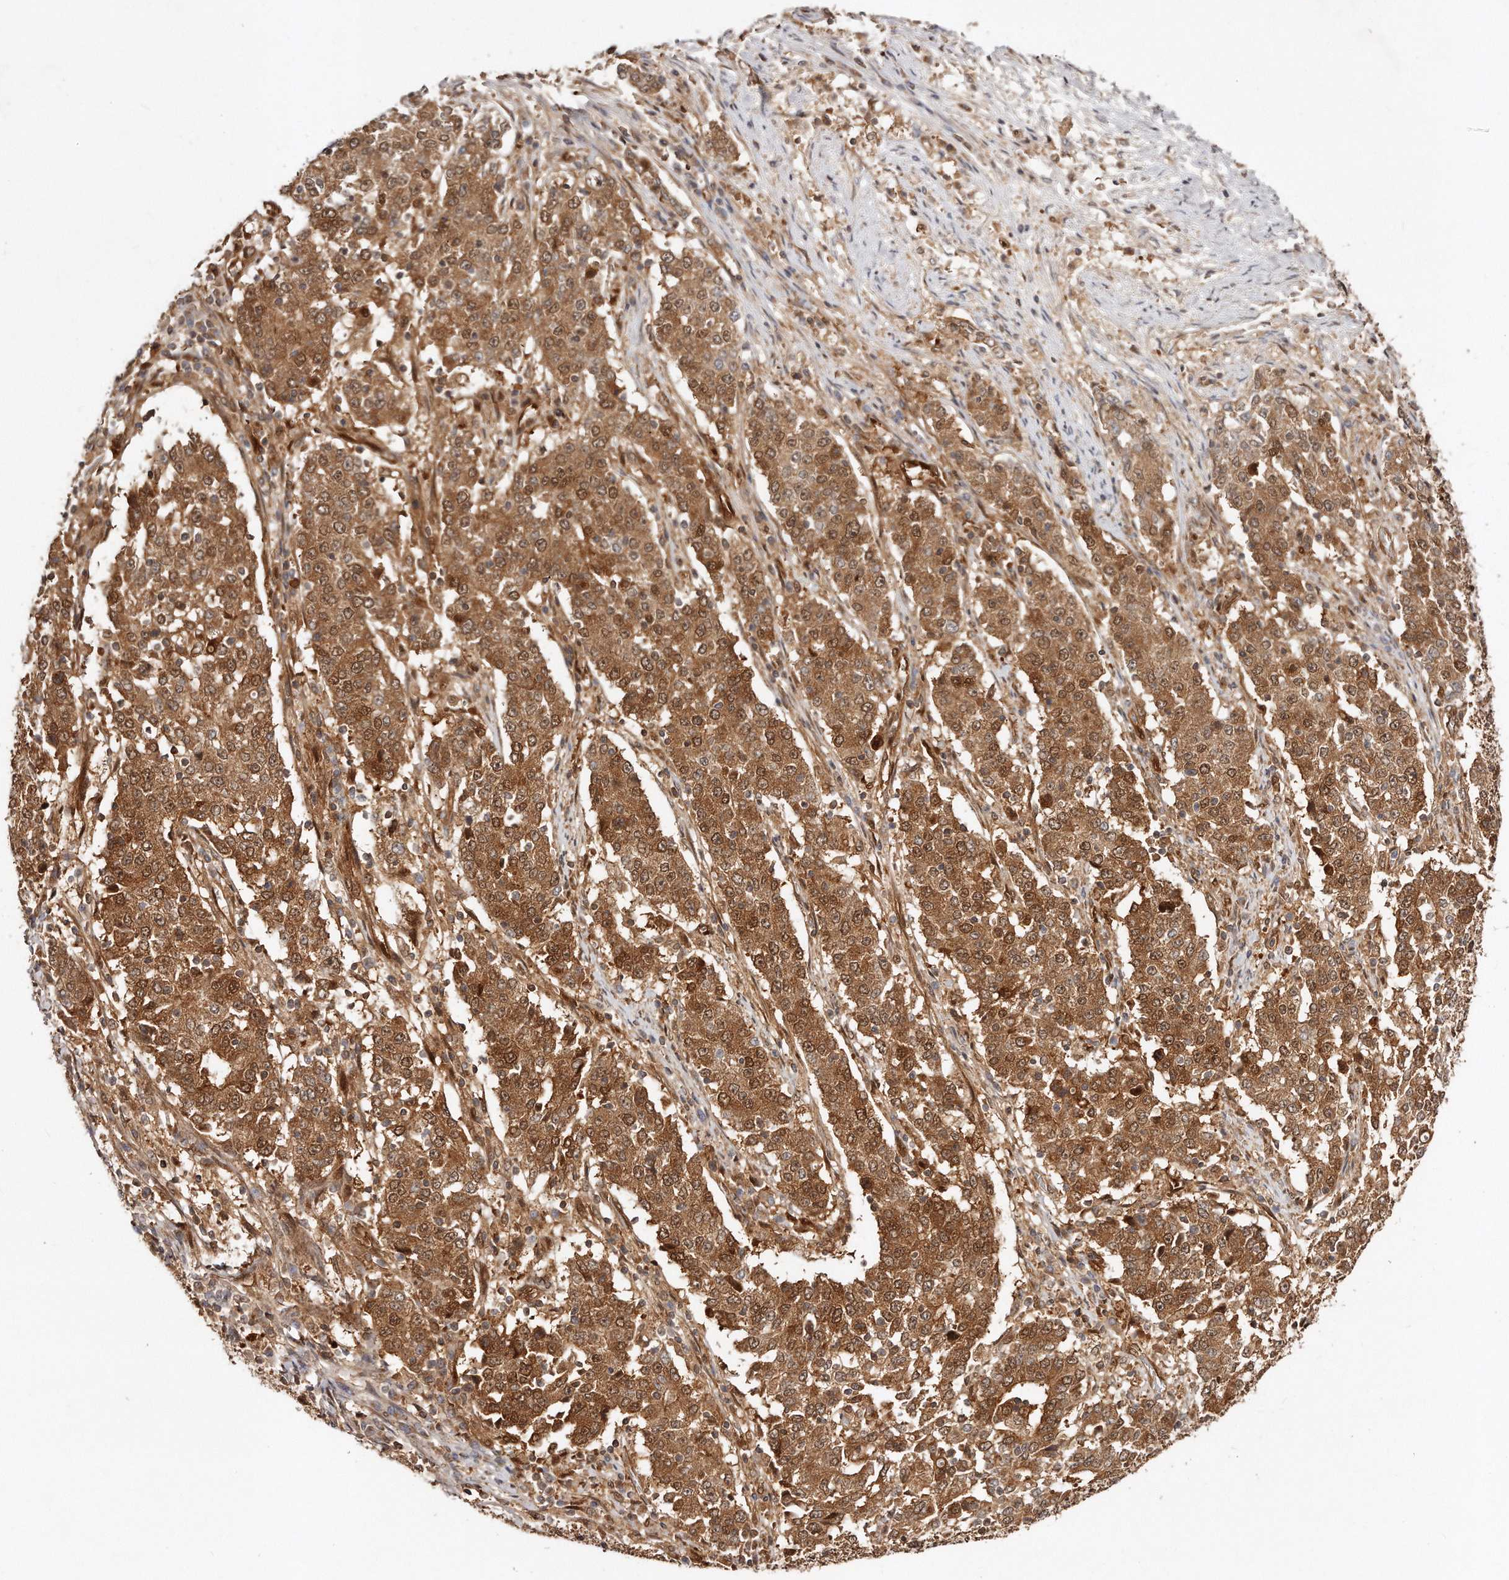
{"staining": {"intensity": "strong", "quantity": ">75%", "location": "cytoplasmic/membranous,nuclear"}, "tissue": "stomach cancer", "cell_type": "Tumor cells", "image_type": "cancer", "snomed": [{"axis": "morphology", "description": "Adenocarcinoma, NOS"}, {"axis": "topography", "description": "Stomach"}], "caption": "Immunohistochemical staining of stomach cancer displays high levels of strong cytoplasmic/membranous and nuclear staining in approximately >75% of tumor cells.", "gene": "GBP4", "patient": {"sex": "male", "age": 59}}